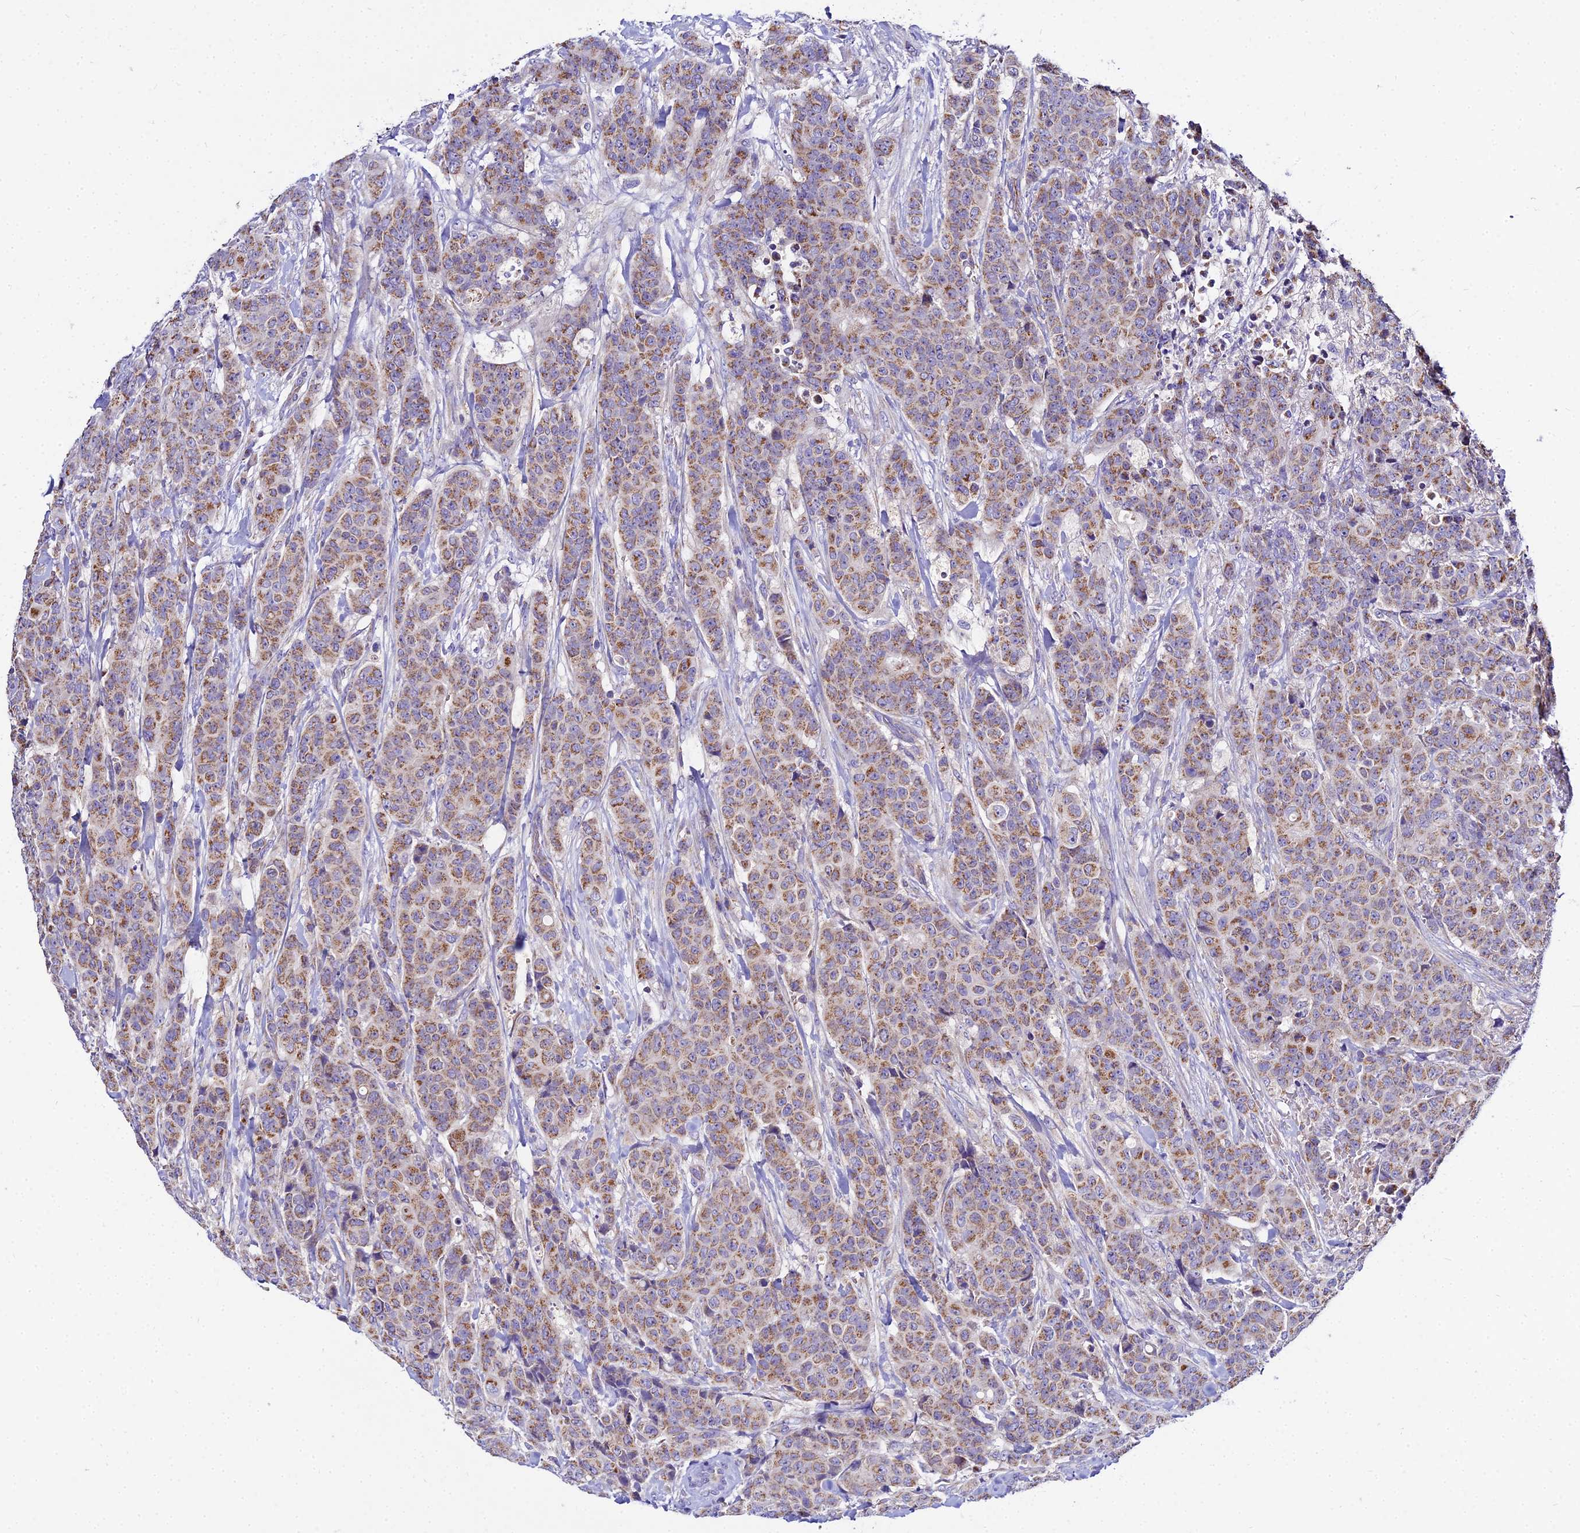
{"staining": {"intensity": "moderate", "quantity": ">75%", "location": "cytoplasmic/membranous"}, "tissue": "breast cancer", "cell_type": "Tumor cells", "image_type": "cancer", "snomed": [{"axis": "morphology", "description": "Duct carcinoma"}, {"axis": "topography", "description": "Breast"}], "caption": "Breast cancer (invasive ductal carcinoma) stained with IHC reveals moderate cytoplasmic/membranous expression in approximately >75% of tumor cells.", "gene": "TYW5", "patient": {"sex": "female", "age": 40}}